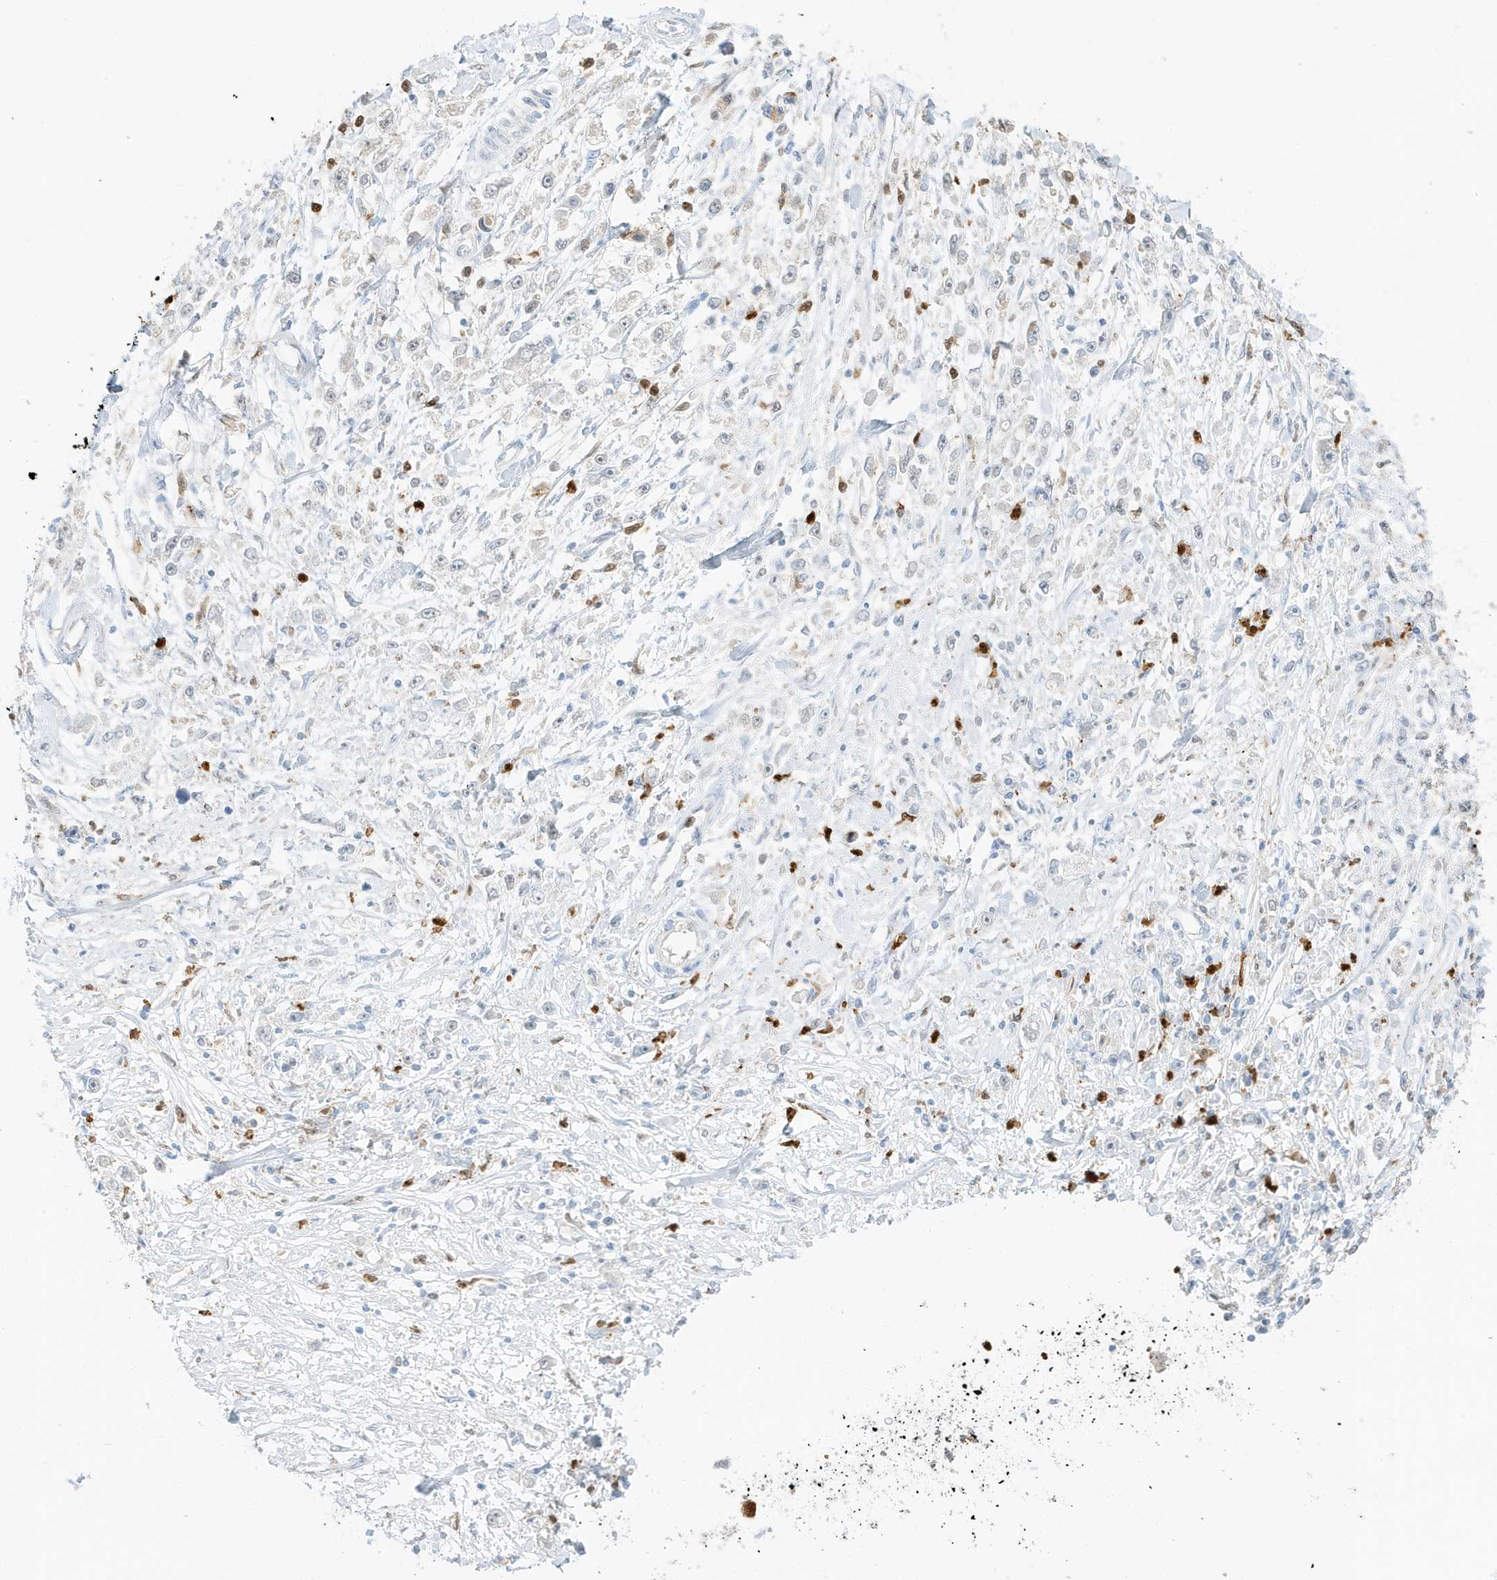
{"staining": {"intensity": "negative", "quantity": "none", "location": "none"}, "tissue": "stomach cancer", "cell_type": "Tumor cells", "image_type": "cancer", "snomed": [{"axis": "morphology", "description": "Adenocarcinoma, NOS"}, {"axis": "topography", "description": "Stomach"}], "caption": "High magnification brightfield microscopy of stomach cancer (adenocarcinoma) stained with DAB (brown) and counterstained with hematoxylin (blue): tumor cells show no significant positivity. The staining was performed using DAB (3,3'-diaminobenzidine) to visualize the protein expression in brown, while the nuclei were stained in blue with hematoxylin (Magnification: 20x).", "gene": "GCA", "patient": {"sex": "female", "age": 59}}